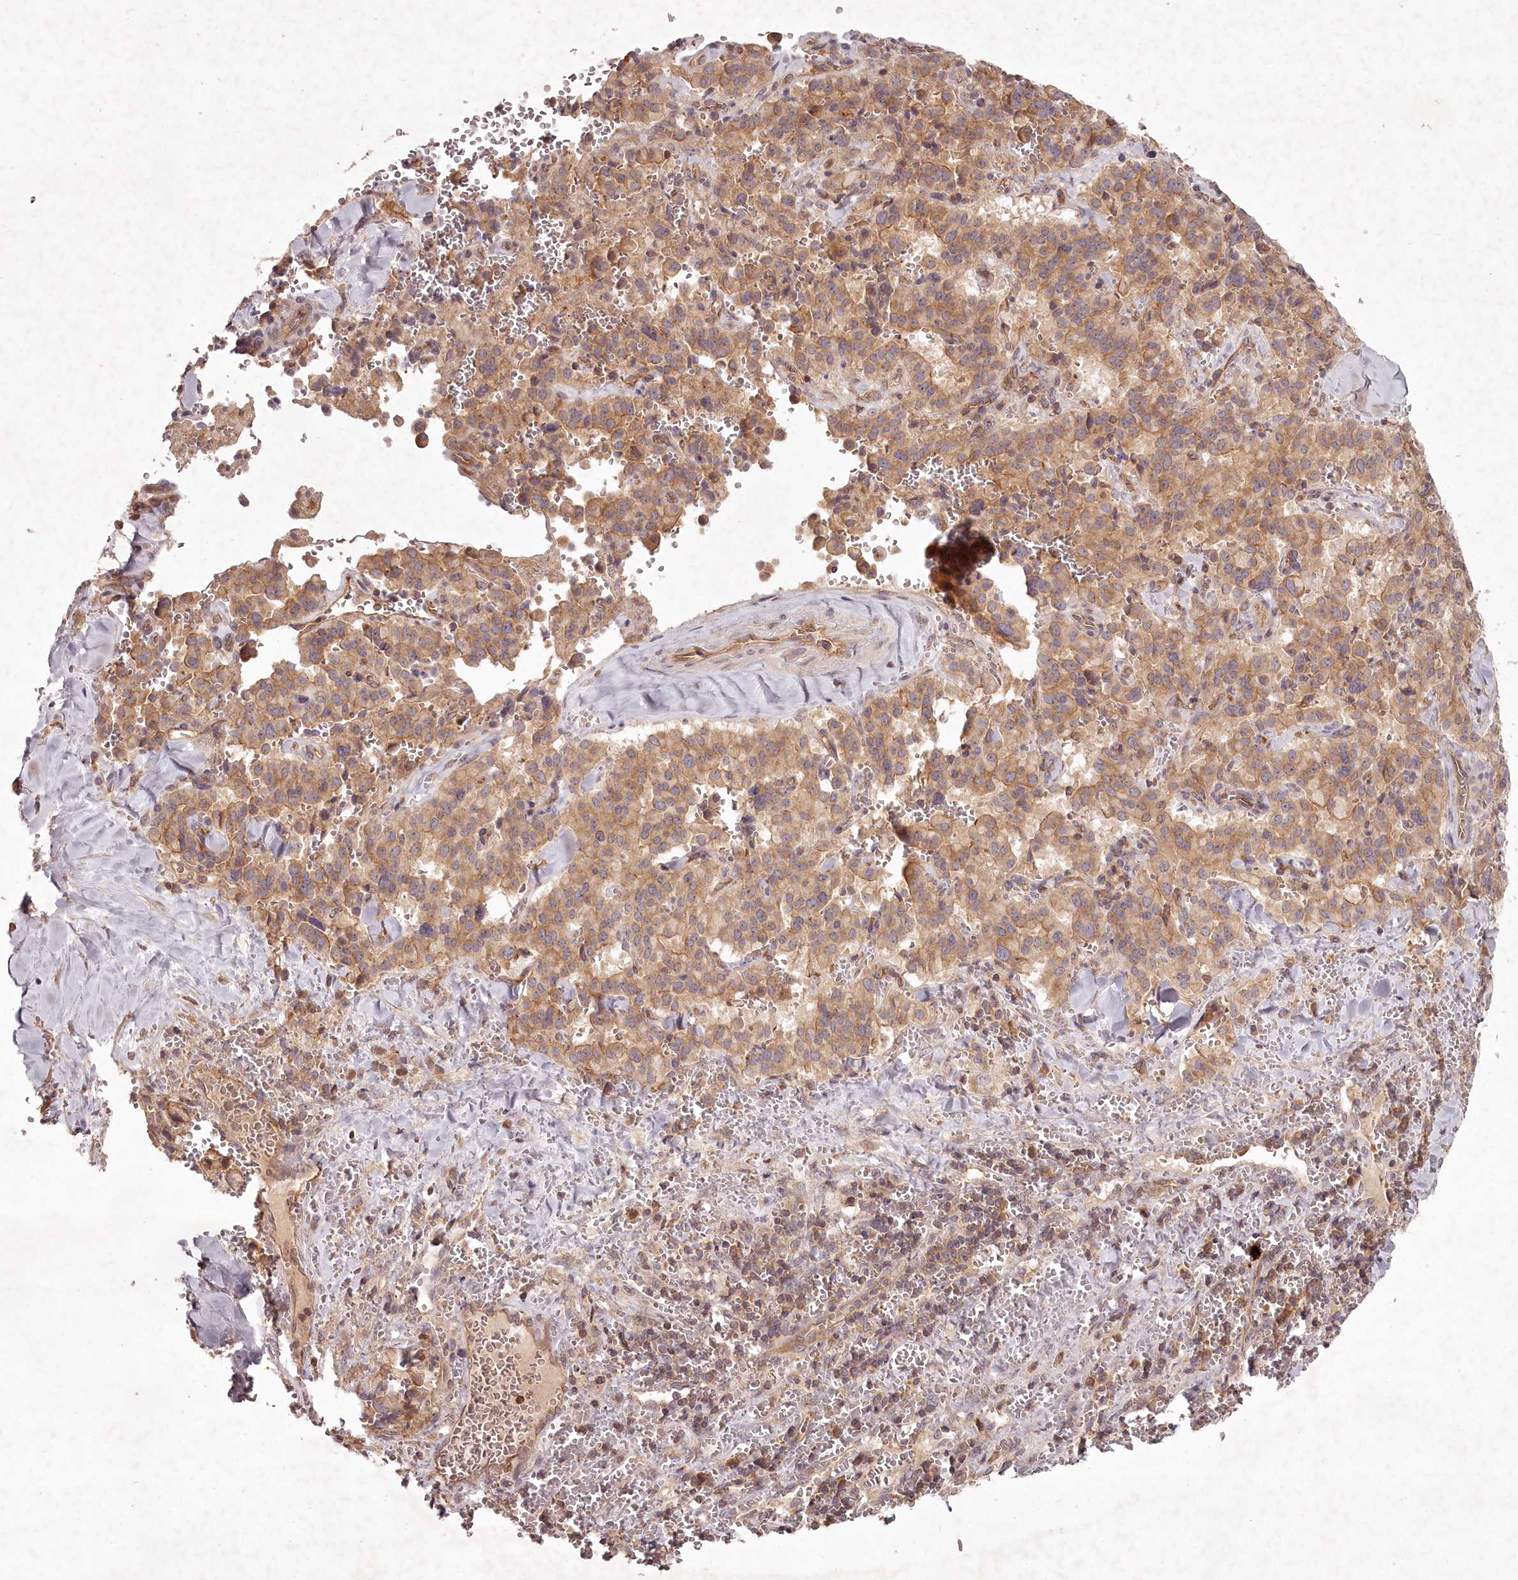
{"staining": {"intensity": "moderate", "quantity": ">75%", "location": "cytoplasmic/membranous"}, "tissue": "pancreatic cancer", "cell_type": "Tumor cells", "image_type": "cancer", "snomed": [{"axis": "morphology", "description": "Adenocarcinoma, NOS"}, {"axis": "topography", "description": "Pancreas"}], "caption": "High-power microscopy captured an IHC micrograph of adenocarcinoma (pancreatic), revealing moderate cytoplasmic/membranous positivity in about >75% of tumor cells.", "gene": "TMIE", "patient": {"sex": "male", "age": 65}}